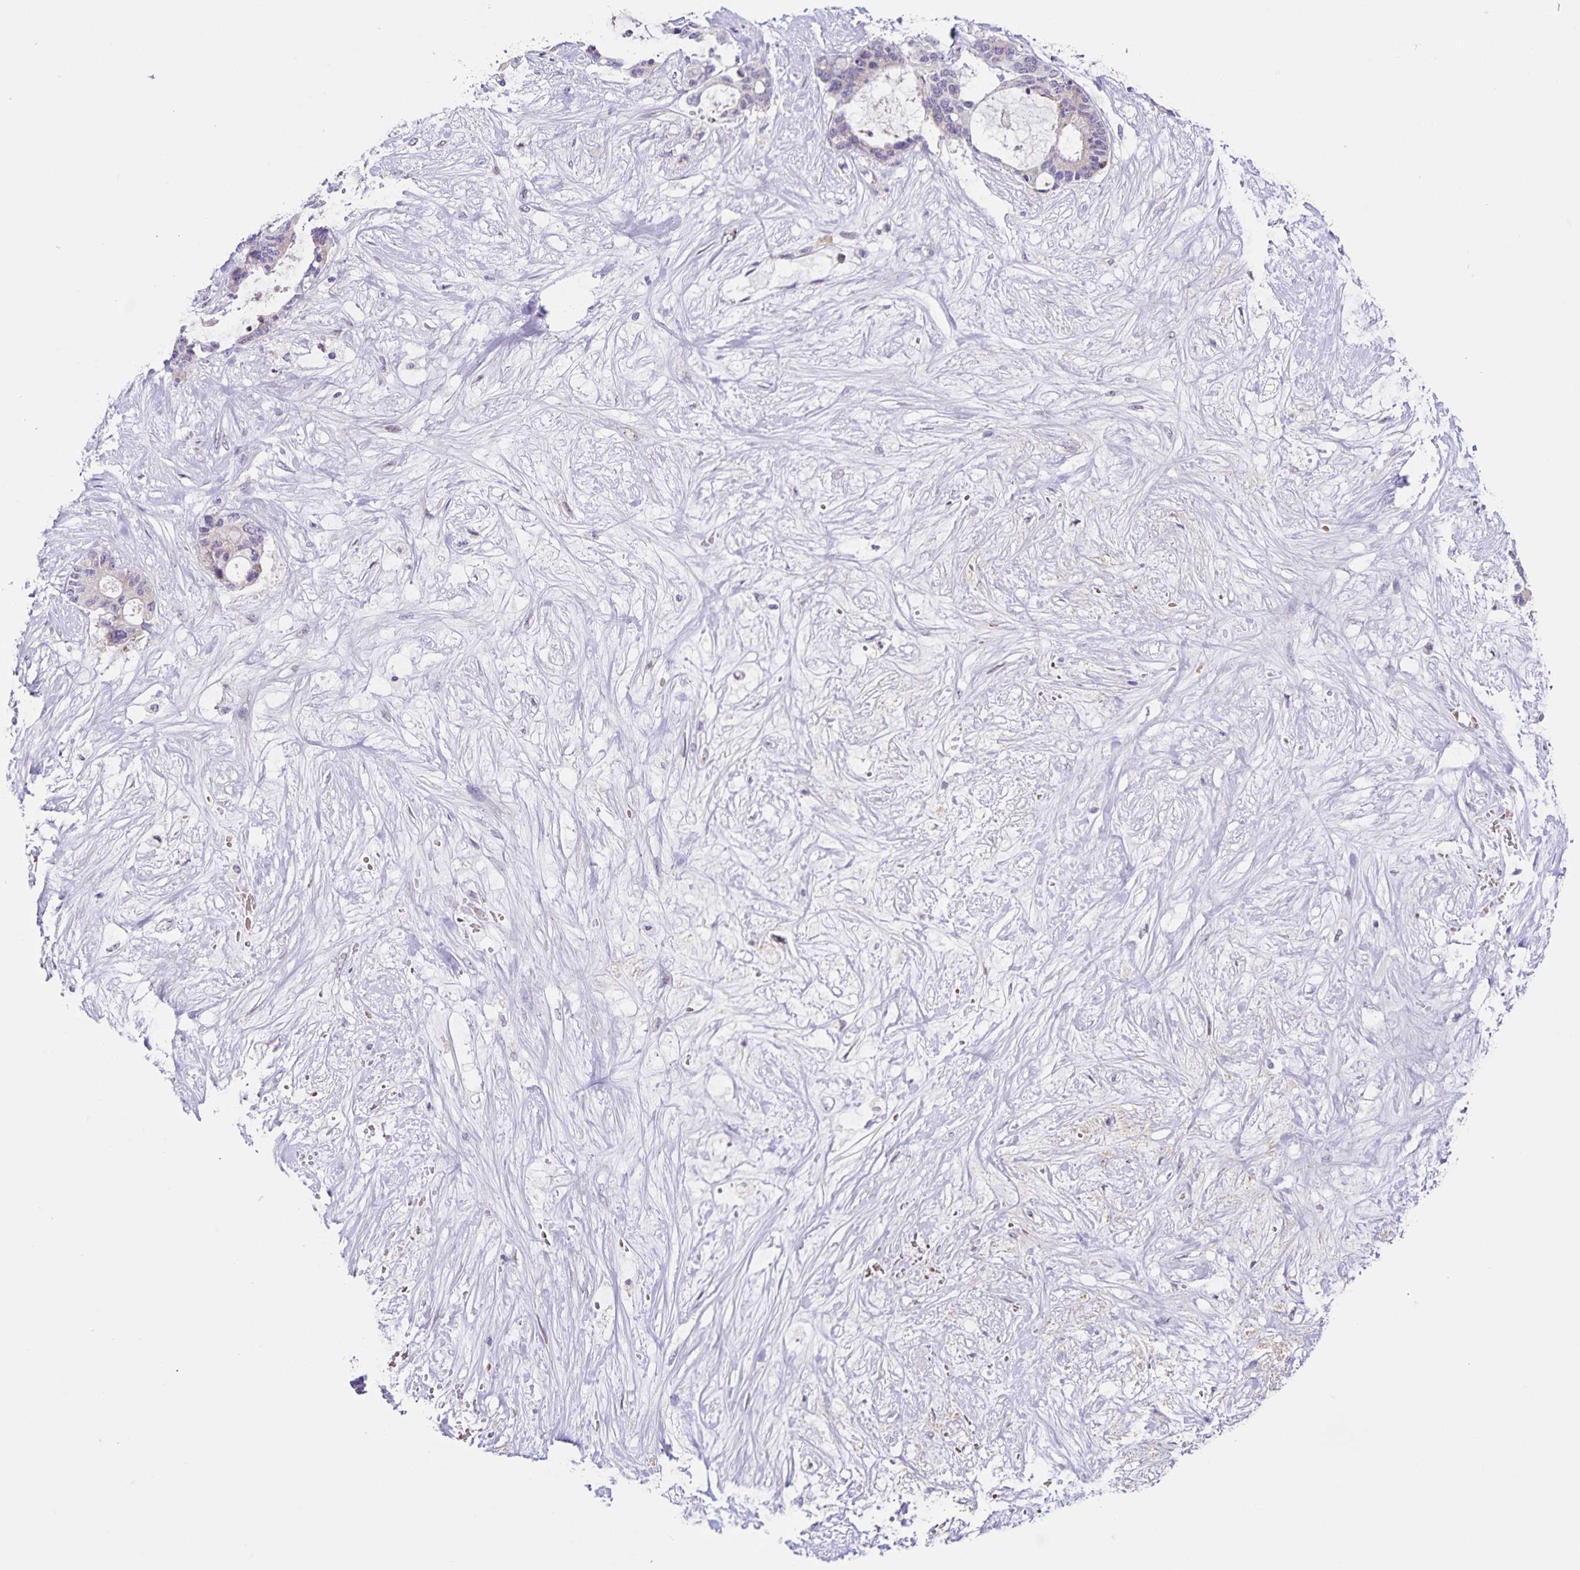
{"staining": {"intensity": "negative", "quantity": "none", "location": "none"}, "tissue": "liver cancer", "cell_type": "Tumor cells", "image_type": "cancer", "snomed": [{"axis": "morphology", "description": "Normal tissue, NOS"}, {"axis": "morphology", "description": "Cholangiocarcinoma"}, {"axis": "topography", "description": "Liver"}, {"axis": "topography", "description": "Peripheral nerve tissue"}], "caption": "Immunohistochemistry (IHC) photomicrograph of human liver cancer (cholangiocarcinoma) stained for a protein (brown), which exhibits no expression in tumor cells. The staining is performed using DAB brown chromogen with nuclei counter-stained in using hematoxylin.", "gene": "STPG4", "patient": {"sex": "female", "age": 73}}